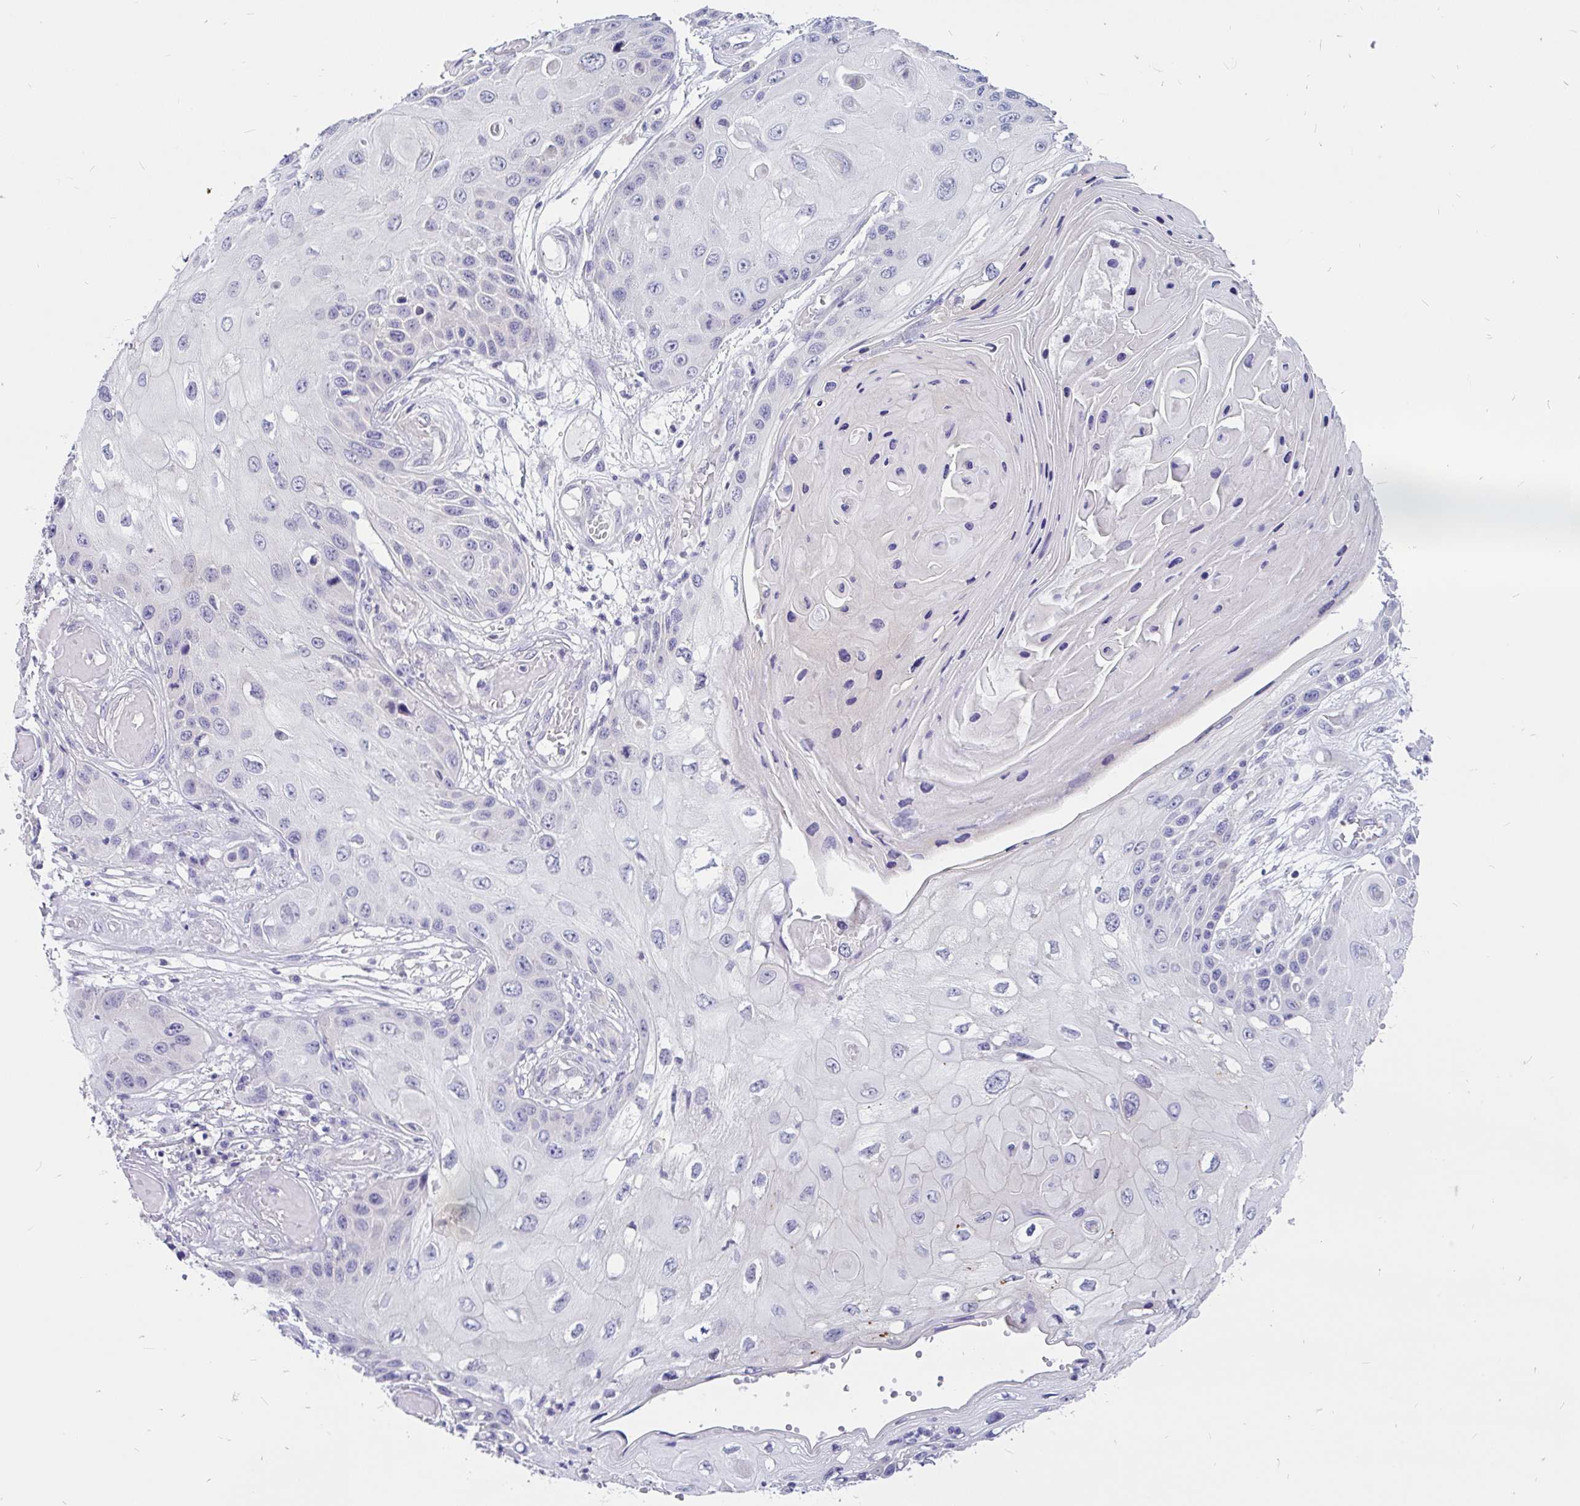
{"staining": {"intensity": "negative", "quantity": "none", "location": "none"}, "tissue": "skin cancer", "cell_type": "Tumor cells", "image_type": "cancer", "snomed": [{"axis": "morphology", "description": "Squamous cell carcinoma, NOS"}, {"axis": "topography", "description": "Skin"}, {"axis": "topography", "description": "Vulva"}], "caption": "An IHC micrograph of skin cancer is shown. There is no staining in tumor cells of skin cancer.", "gene": "KIAA2013", "patient": {"sex": "female", "age": 44}}